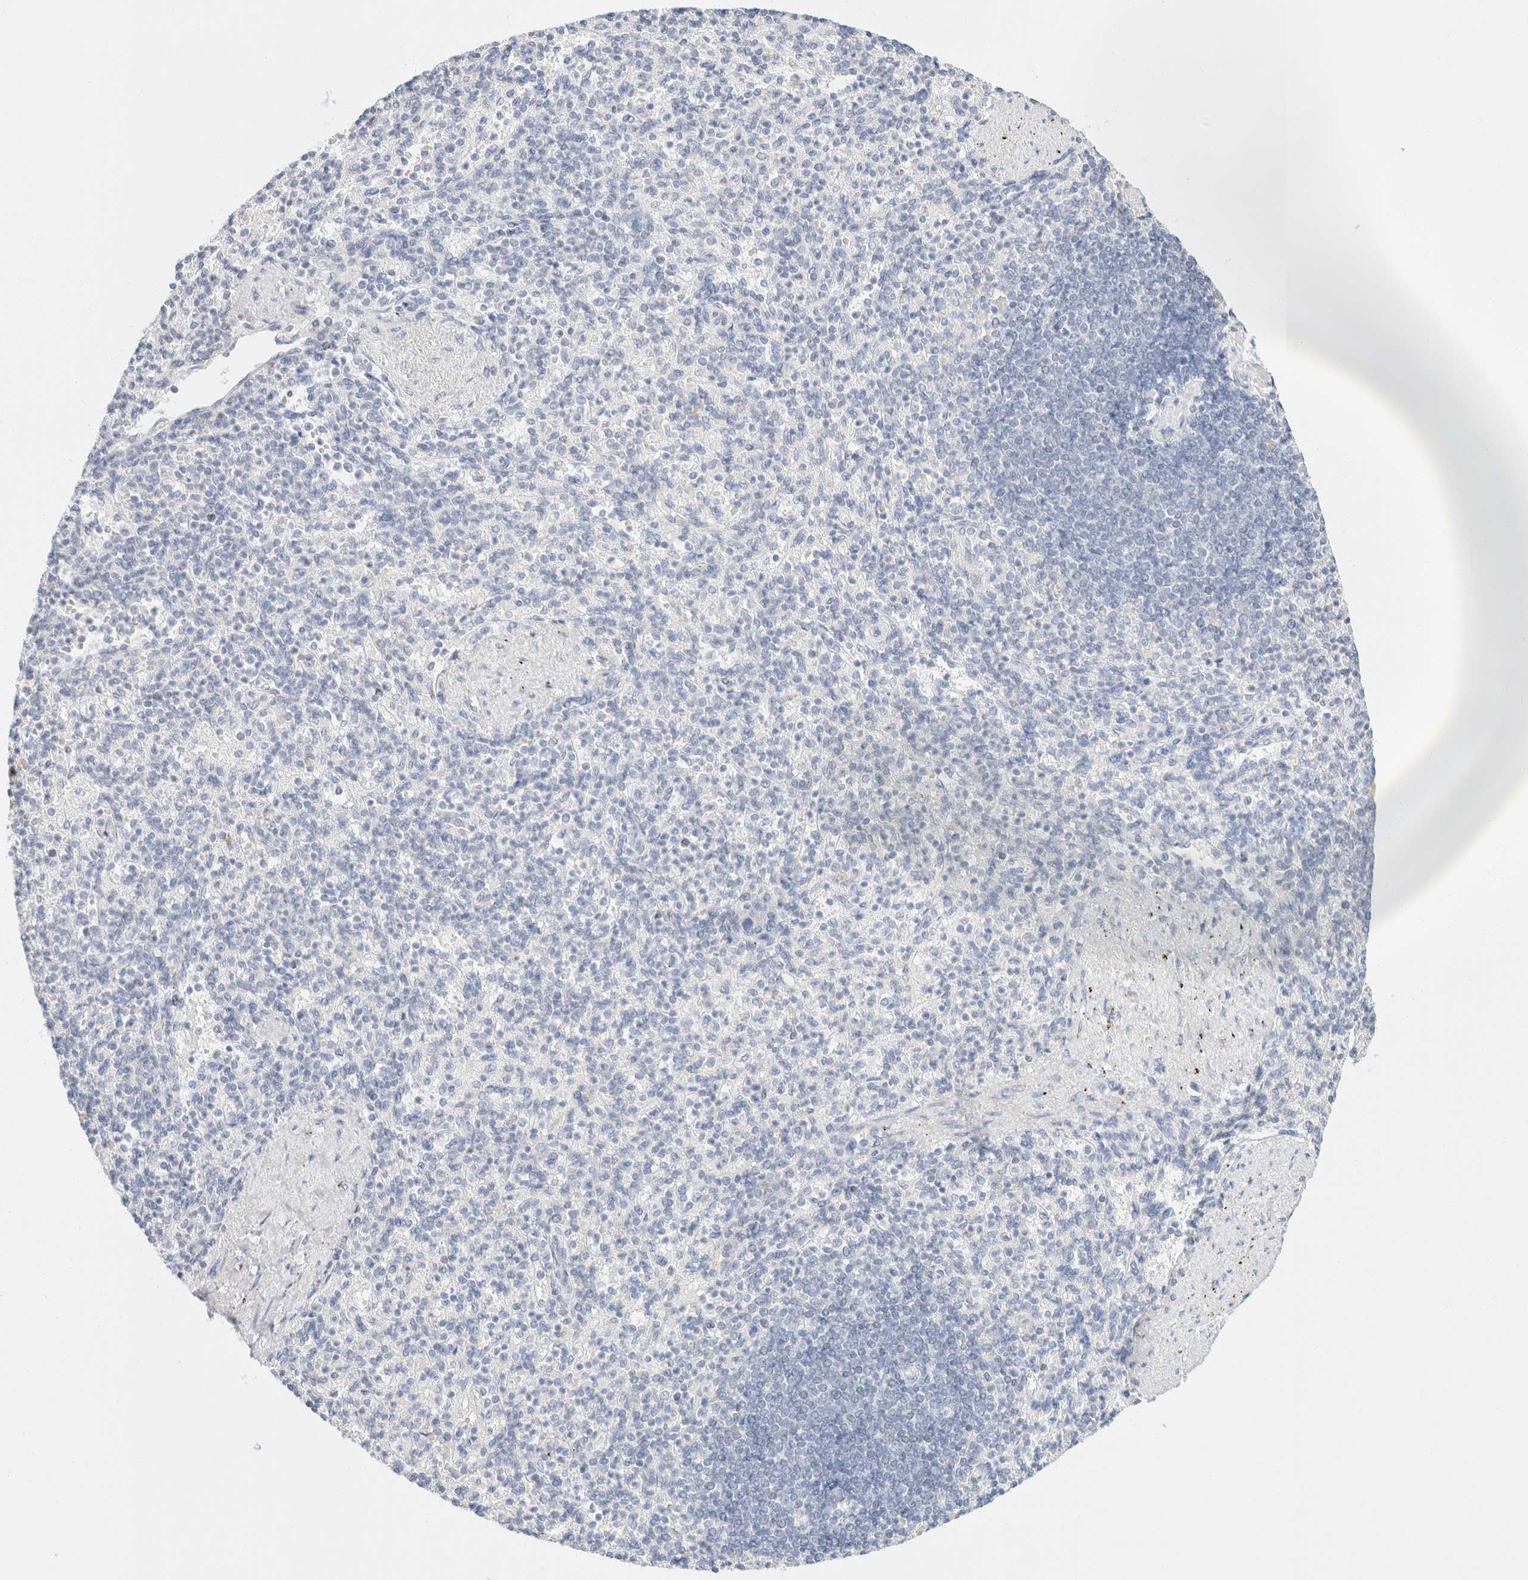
{"staining": {"intensity": "negative", "quantity": "none", "location": "none"}, "tissue": "spleen", "cell_type": "Cells in red pulp", "image_type": "normal", "snomed": [{"axis": "morphology", "description": "Normal tissue, NOS"}, {"axis": "topography", "description": "Spleen"}], "caption": "This is an IHC histopathology image of benign human spleen. There is no expression in cells in red pulp.", "gene": "KRT20", "patient": {"sex": "female", "age": 74}}